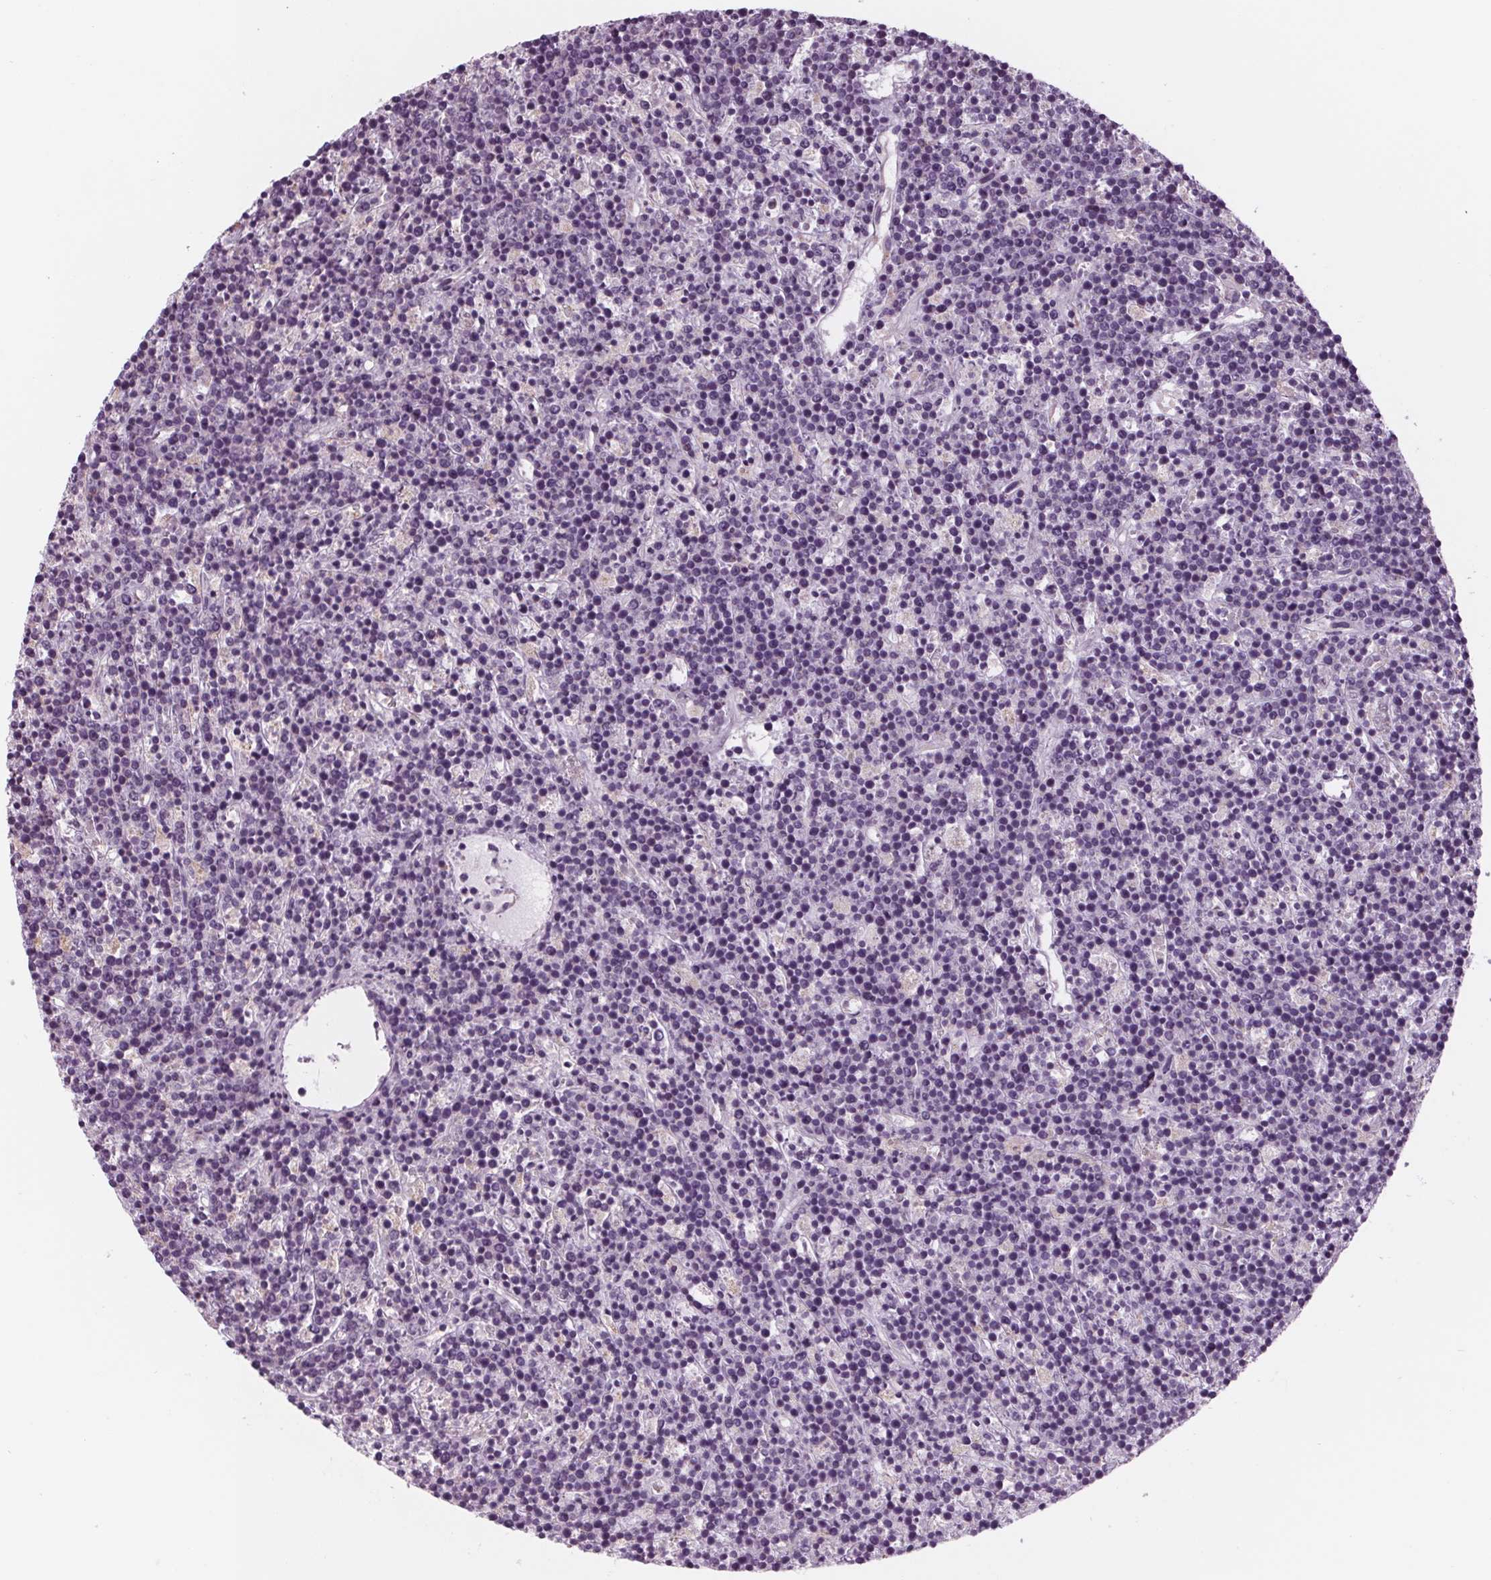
{"staining": {"intensity": "negative", "quantity": "none", "location": "none"}, "tissue": "lymphoma", "cell_type": "Tumor cells", "image_type": "cancer", "snomed": [{"axis": "morphology", "description": "Malignant lymphoma, non-Hodgkin's type, High grade"}, {"axis": "topography", "description": "Ovary"}], "caption": "DAB immunohistochemical staining of lymphoma demonstrates no significant staining in tumor cells. Brightfield microscopy of IHC stained with DAB (3,3'-diaminobenzidine) (brown) and hematoxylin (blue), captured at high magnification.", "gene": "SAMD5", "patient": {"sex": "female", "age": 56}}